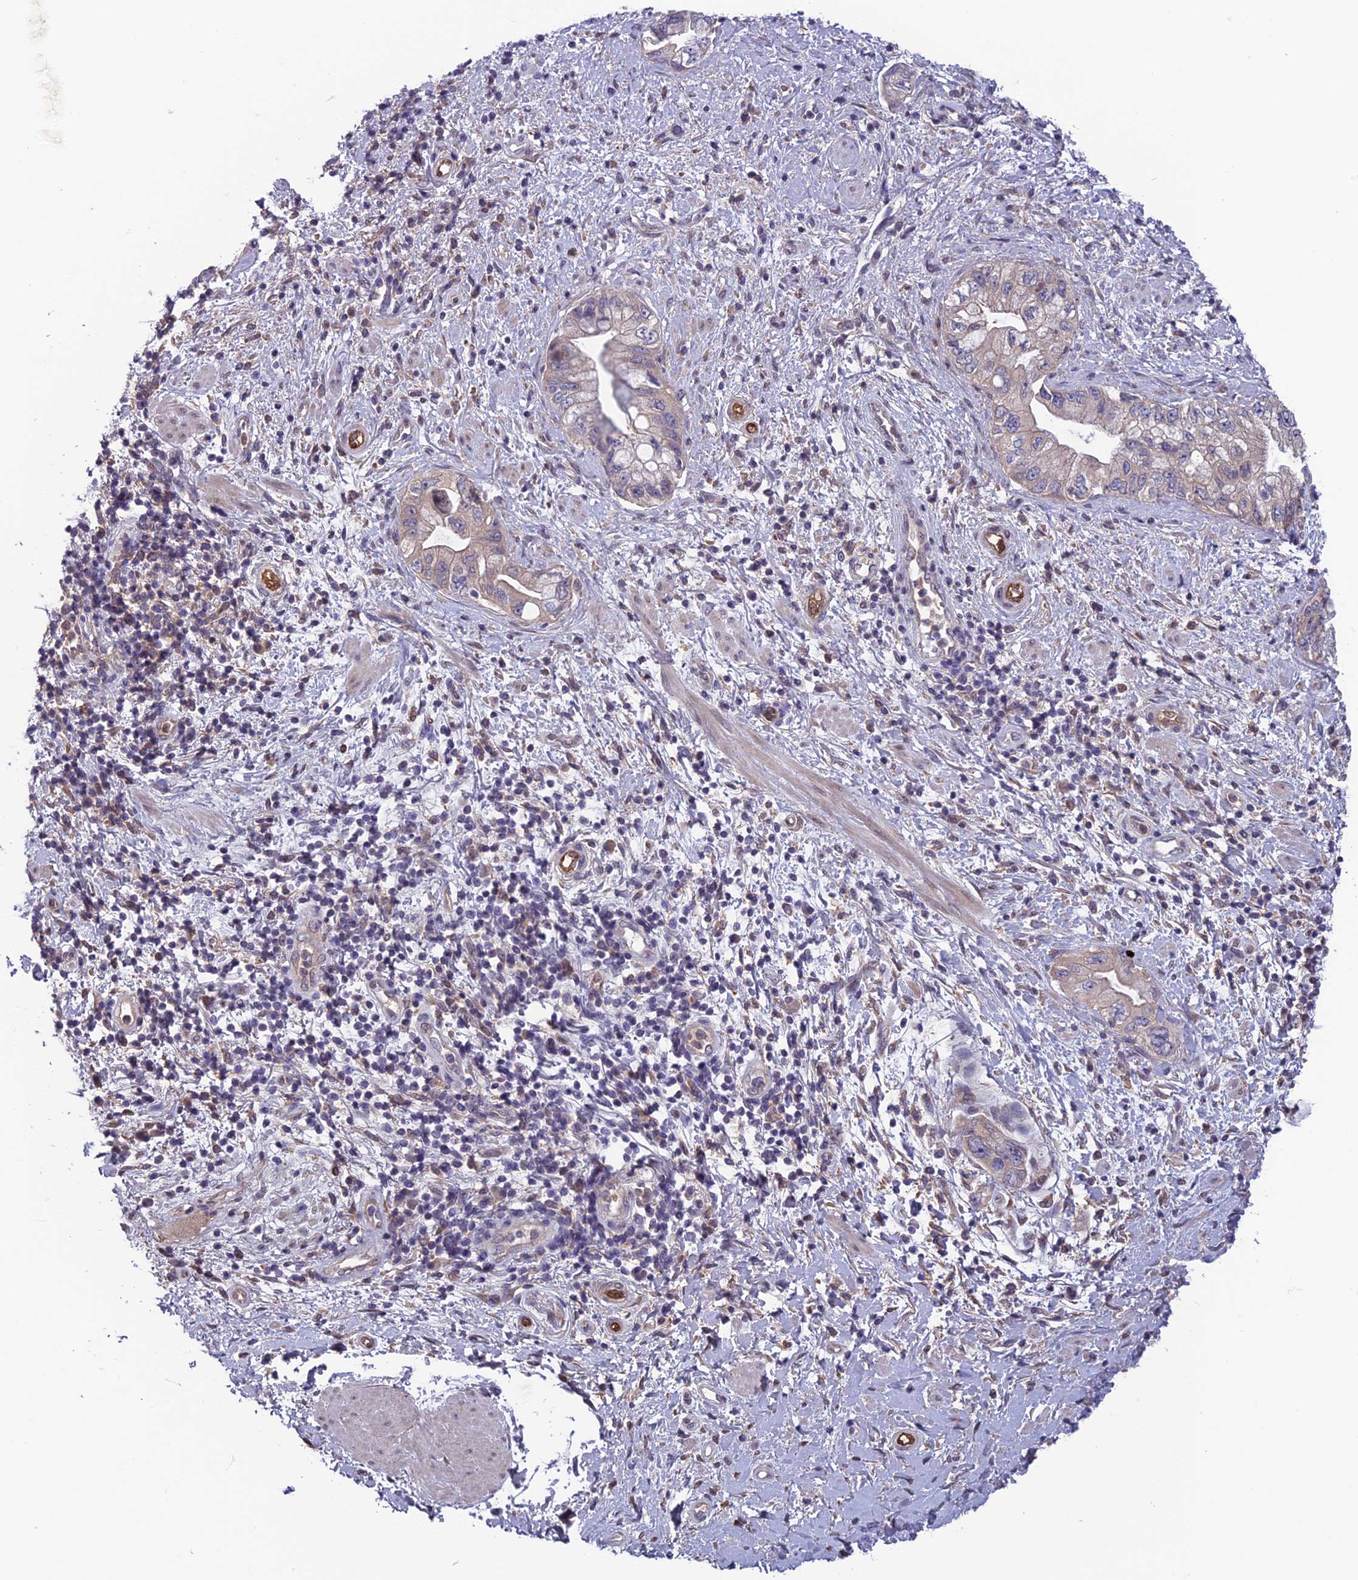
{"staining": {"intensity": "weak", "quantity": "25%-75%", "location": "cytoplasmic/membranous"}, "tissue": "pancreatic cancer", "cell_type": "Tumor cells", "image_type": "cancer", "snomed": [{"axis": "morphology", "description": "Adenocarcinoma, NOS"}, {"axis": "topography", "description": "Pancreas"}], "caption": "Human adenocarcinoma (pancreatic) stained for a protein (brown) demonstrates weak cytoplasmic/membranous positive positivity in approximately 25%-75% of tumor cells.", "gene": "MAST2", "patient": {"sex": "female", "age": 73}}